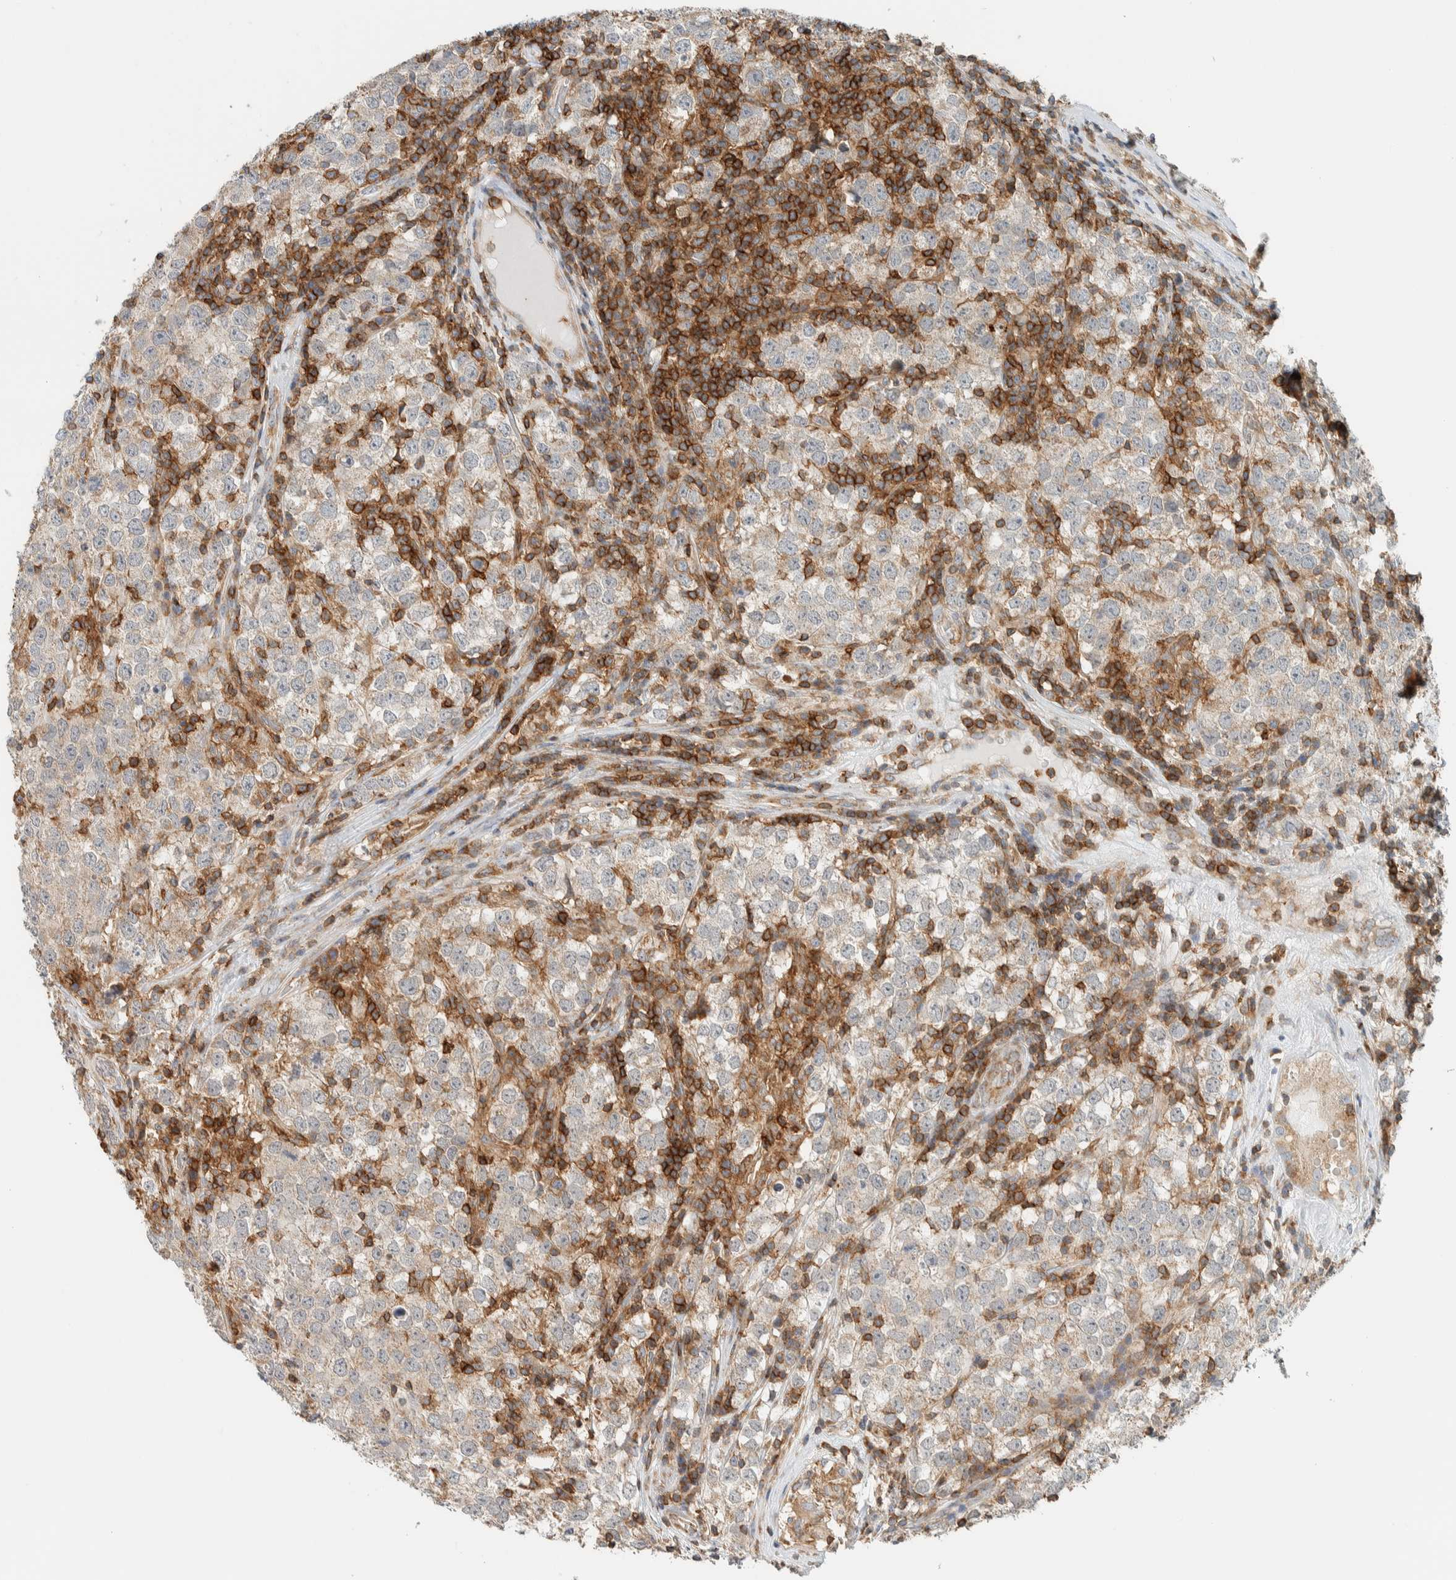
{"staining": {"intensity": "weak", "quantity": "<25%", "location": "cytoplasmic/membranous"}, "tissue": "testis cancer", "cell_type": "Tumor cells", "image_type": "cancer", "snomed": [{"axis": "morphology", "description": "Seminoma, NOS"}, {"axis": "morphology", "description": "Carcinoma, Embryonal, NOS"}, {"axis": "topography", "description": "Testis"}], "caption": "Embryonal carcinoma (testis) was stained to show a protein in brown. There is no significant expression in tumor cells.", "gene": "CCDC57", "patient": {"sex": "male", "age": 28}}